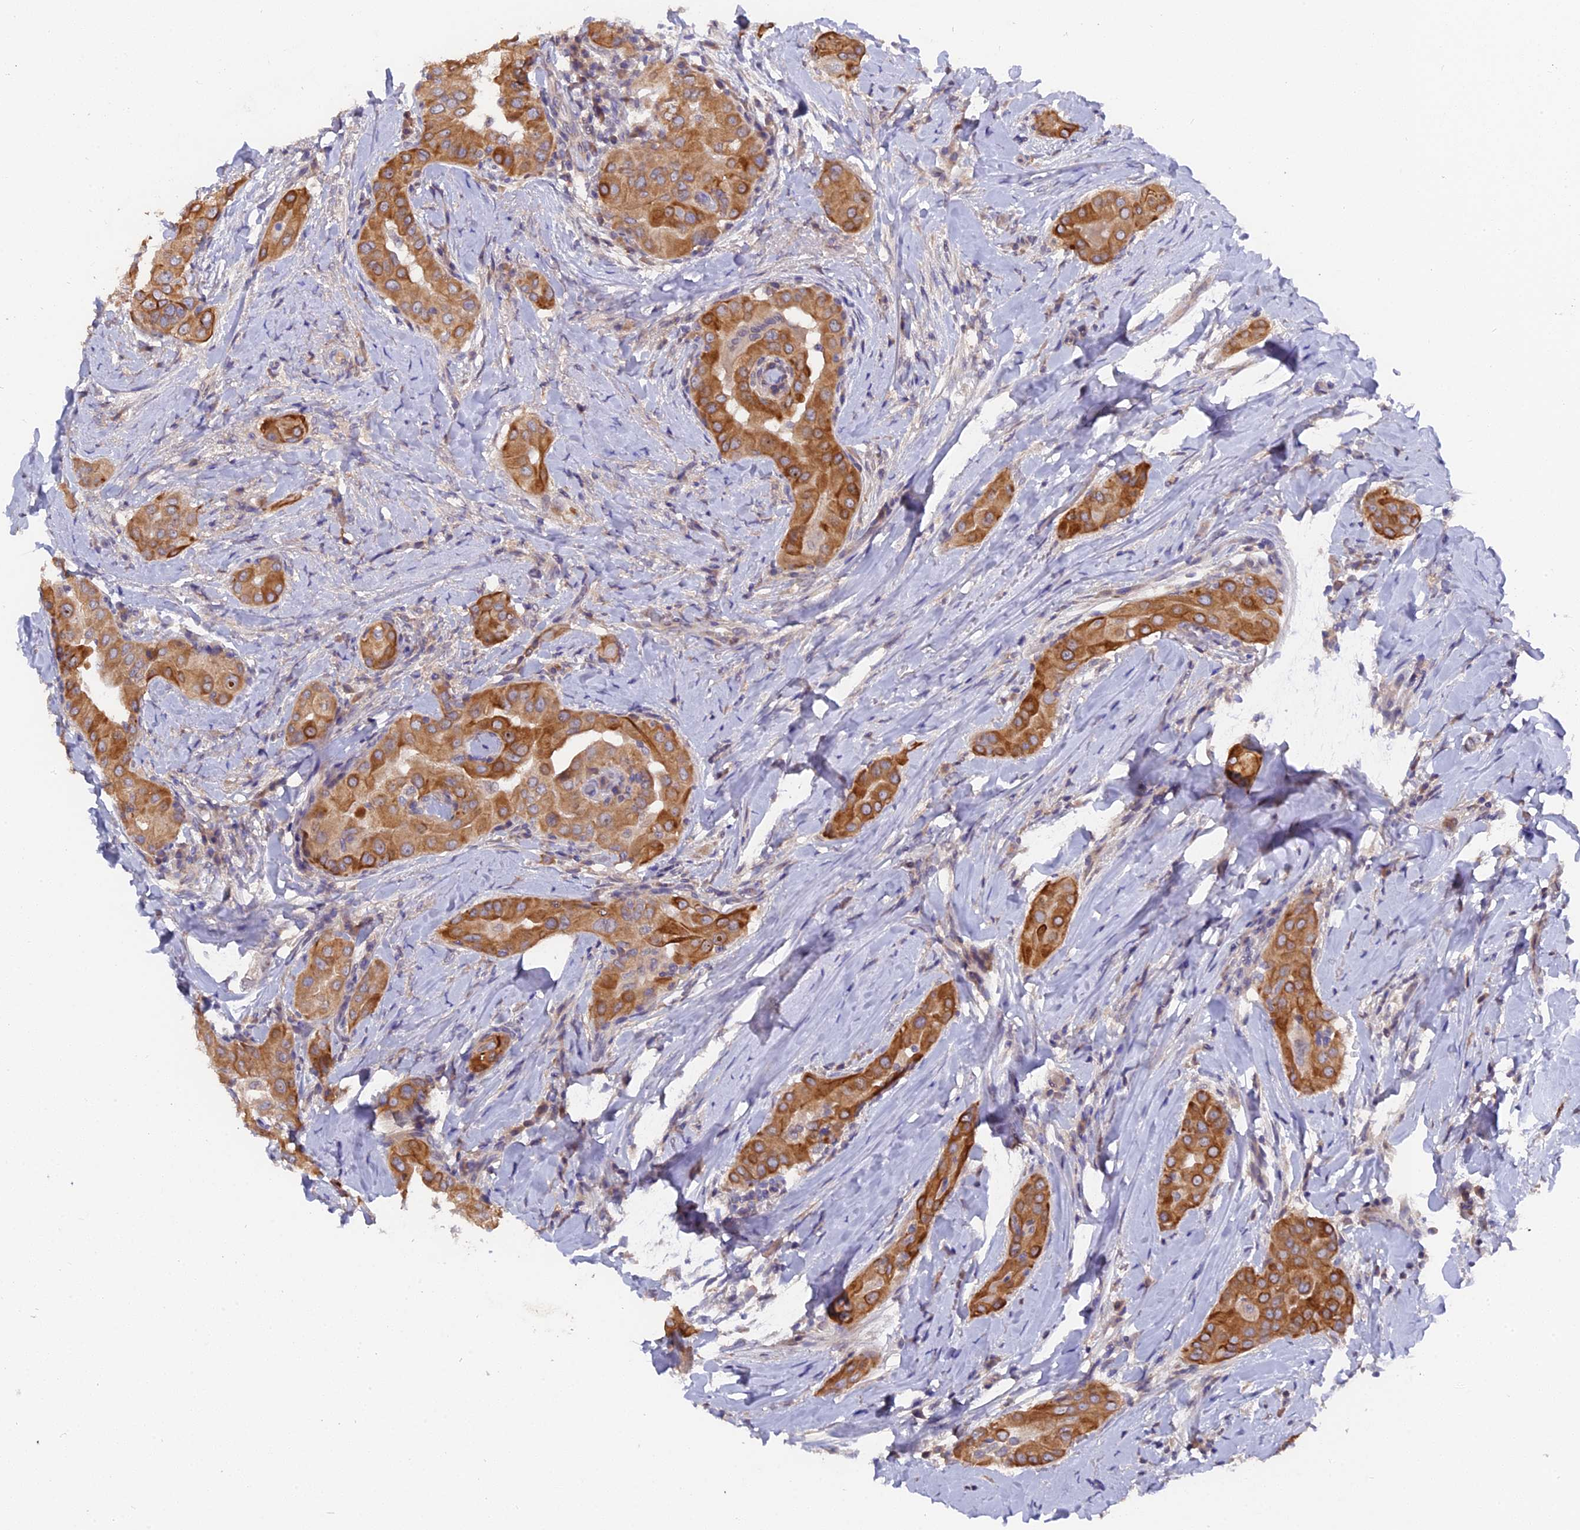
{"staining": {"intensity": "moderate", "quantity": ">75%", "location": "cytoplasmic/membranous"}, "tissue": "thyroid cancer", "cell_type": "Tumor cells", "image_type": "cancer", "snomed": [{"axis": "morphology", "description": "Papillary adenocarcinoma, NOS"}, {"axis": "topography", "description": "Thyroid gland"}], "caption": "Papillary adenocarcinoma (thyroid) stained for a protein exhibits moderate cytoplasmic/membranous positivity in tumor cells.", "gene": "ZCCHC2", "patient": {"sex": "male", "age": 33}}